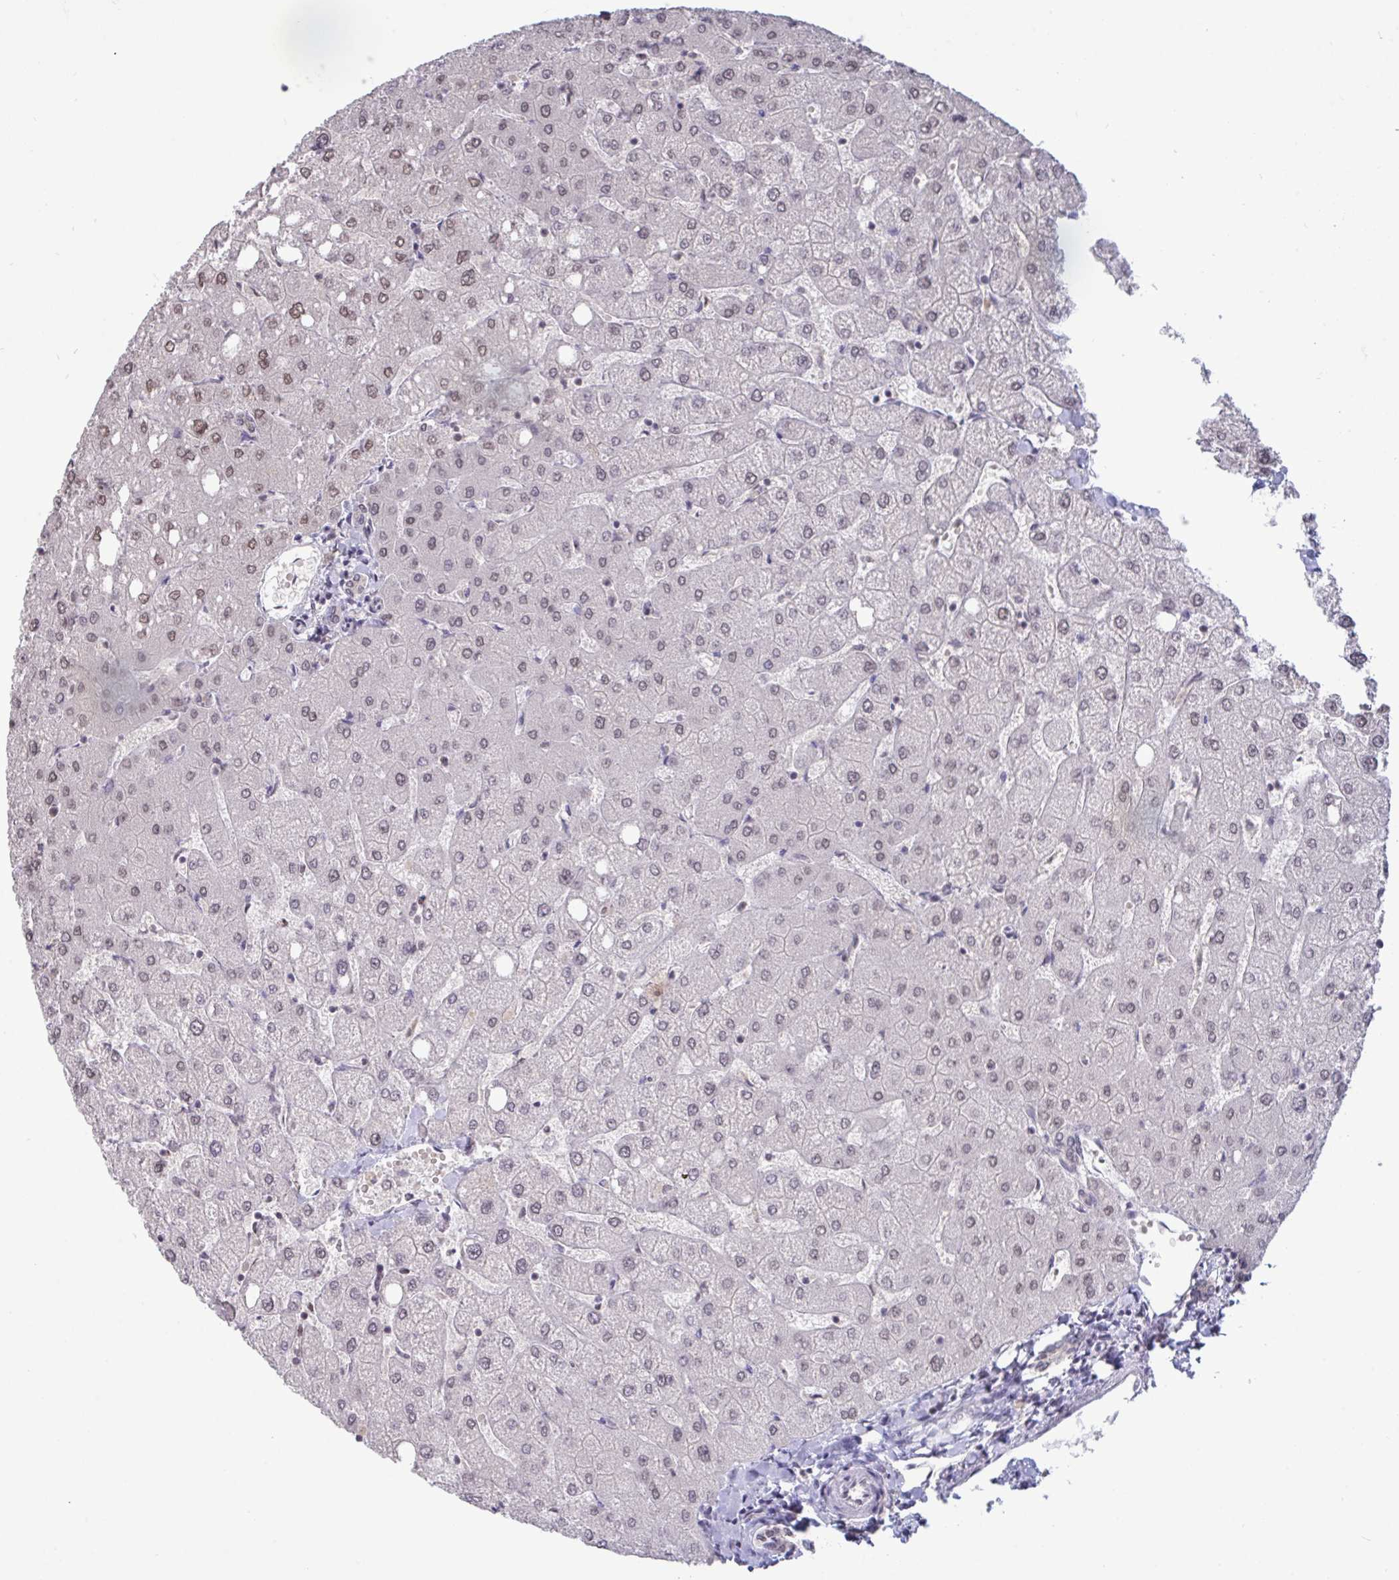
{"staining": {"intensity": "weak", "quantity": "25%-75%", "location": "nuclear"}, "tissue": "liver", "cell_type": "Cholangiocytes", "image_type": "normal", "snomed": [{"axis": "morphology", "description": "Normal tissue, NOS"}, {"axis": "topography", "description": "Liver"}], "caption": "This micrograph shows immunohistochemistry (IHC) staining of normal liver, with low weak nuclear expression in approximately 25%-75% of cholangiocytes.", "gene": "PUF60", "patient": {"sex": "female", "age": 54}}